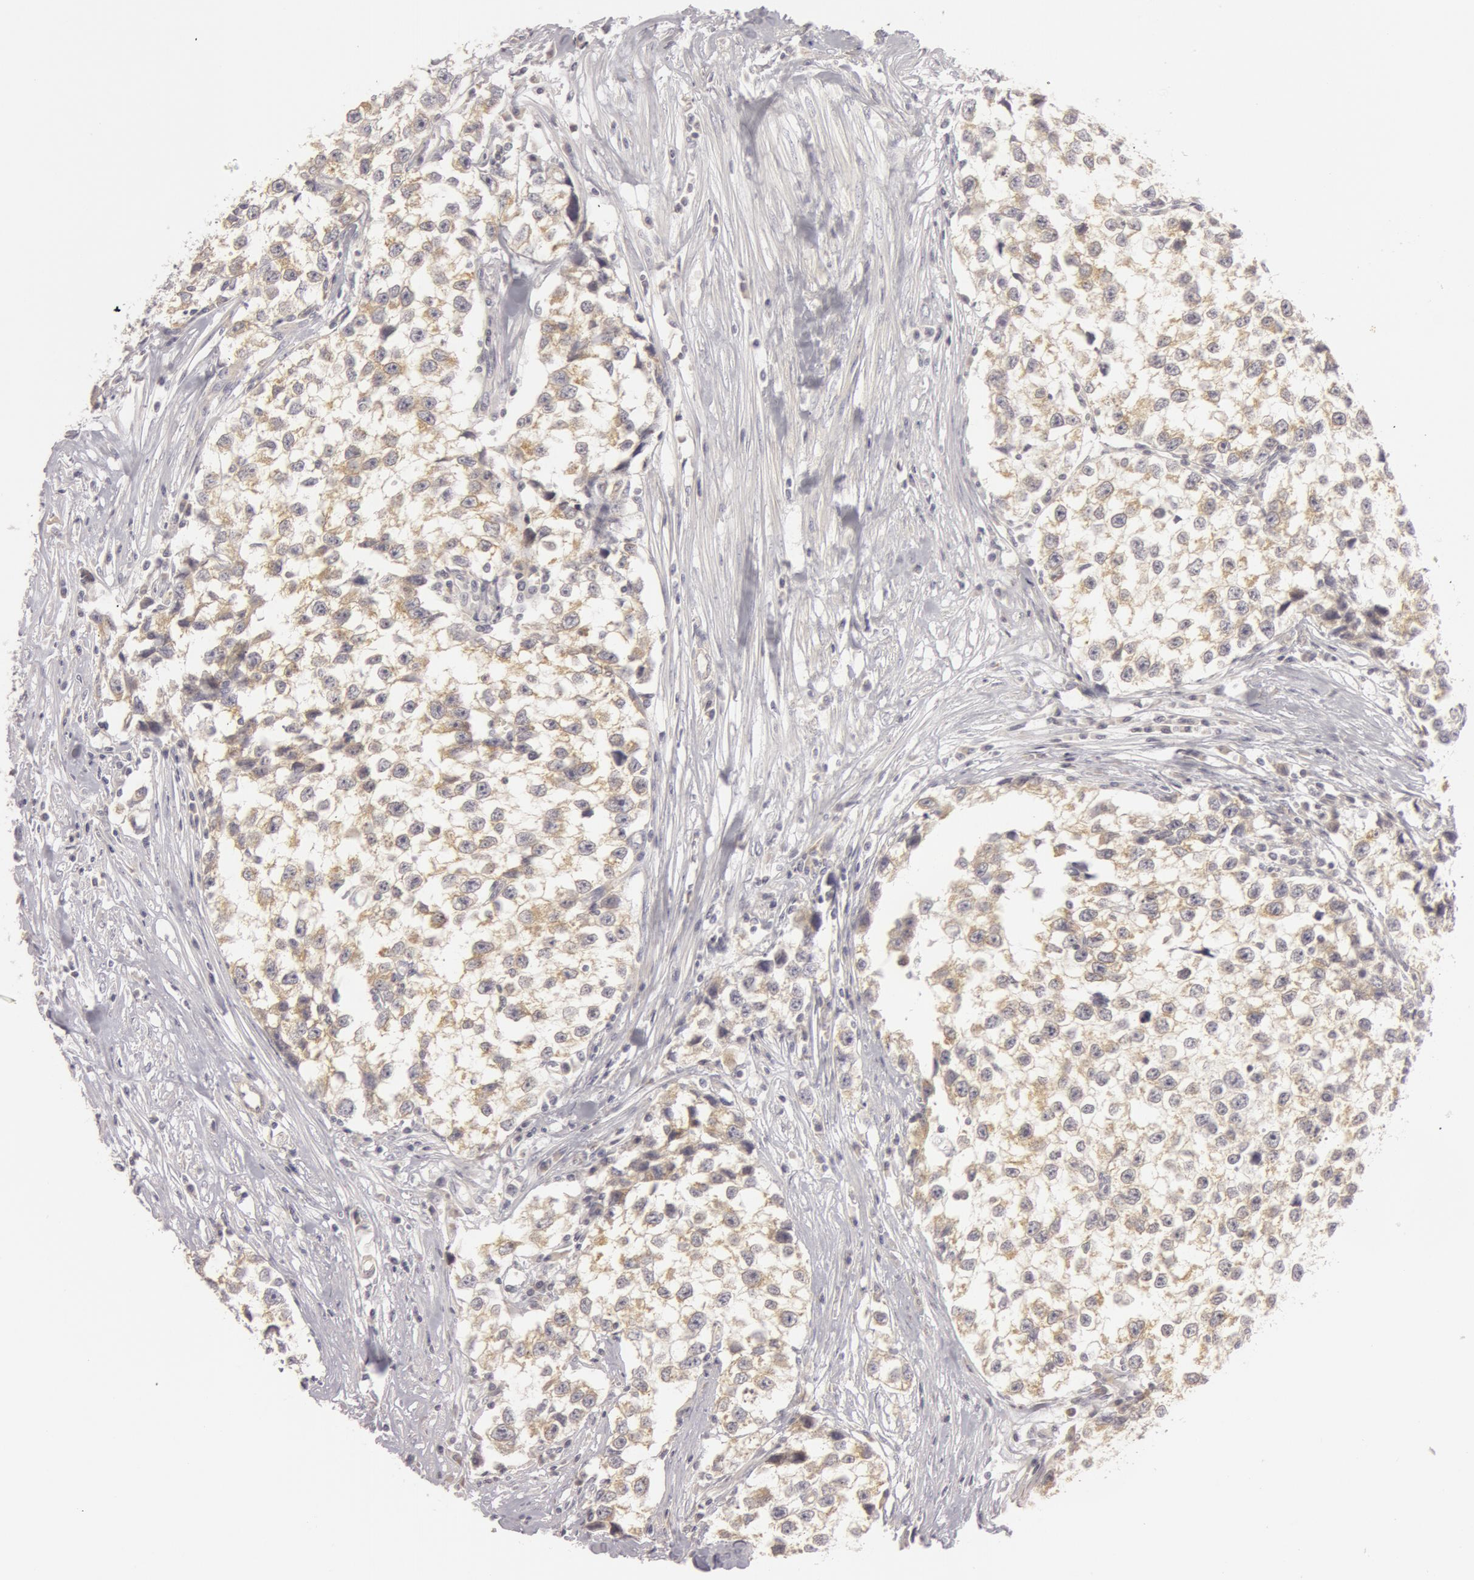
{"staining": {"intensity": "weak", "quantity": "25%-75%", "location": "cytoplasmic/membranous"}, "tissue": "testis cancer", "cell_type": "Tumor cells", "image_type": "cancer", "snomed": [{"axis": "morphology", "description": "Seminoma, NOS"}, {"axis": "morphology", "description": "Carcinoma, Embryonal, NOS"}, {"axis": "topography", "description": "Testis"}], "caption": "IHC (DAB) staining of human testis cancer shows weak cytoplasmic/membranous protein staining in approximately 25%-75% of tumor cells.", "gene": "RALGAPA1", "patient": {"sex": "male", "age": 30}}